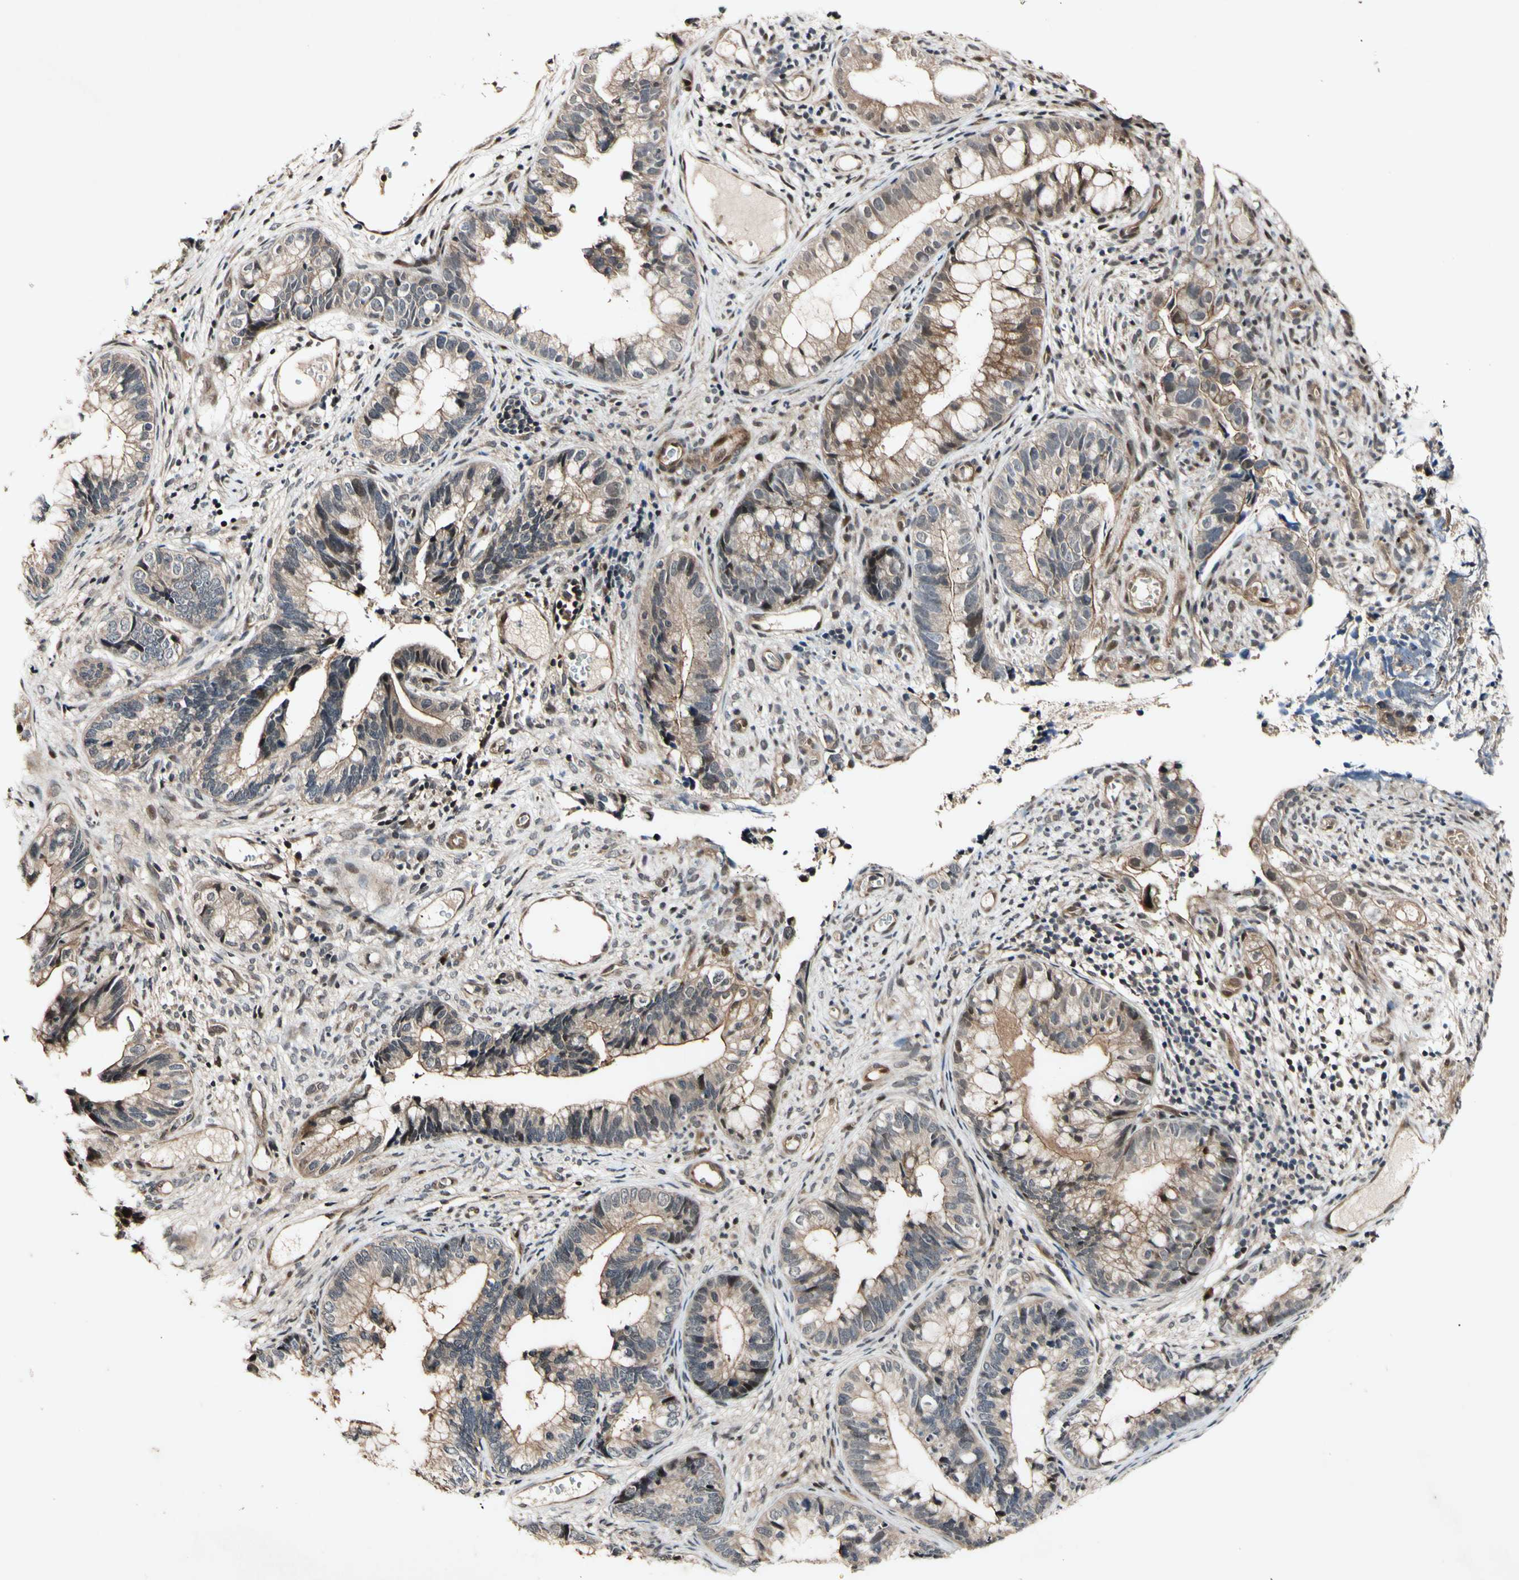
{"staining": {"intensity": "moderate", "quantity": ">75%", "location": "cytoplasmic/membranous,nuclear"}, "tissue": "cervical cancer", "cell_type": "Tumor cells", "image_type": "cancer", "snomed": [{"axis": "morphology", "description": "Adenocarcinoma, NOS"}, {"axis": "topography", "description": "Cervix"}], "caption": "Cervical cancer (adenocarcinoma) stained with a brown dye shows moderate cytoplasmic/membranous and nuclear positive expression in approximately >75% of tumor cells.", "gene": "CSNK1E", "patient": {"sex": "female", "age": 44}}